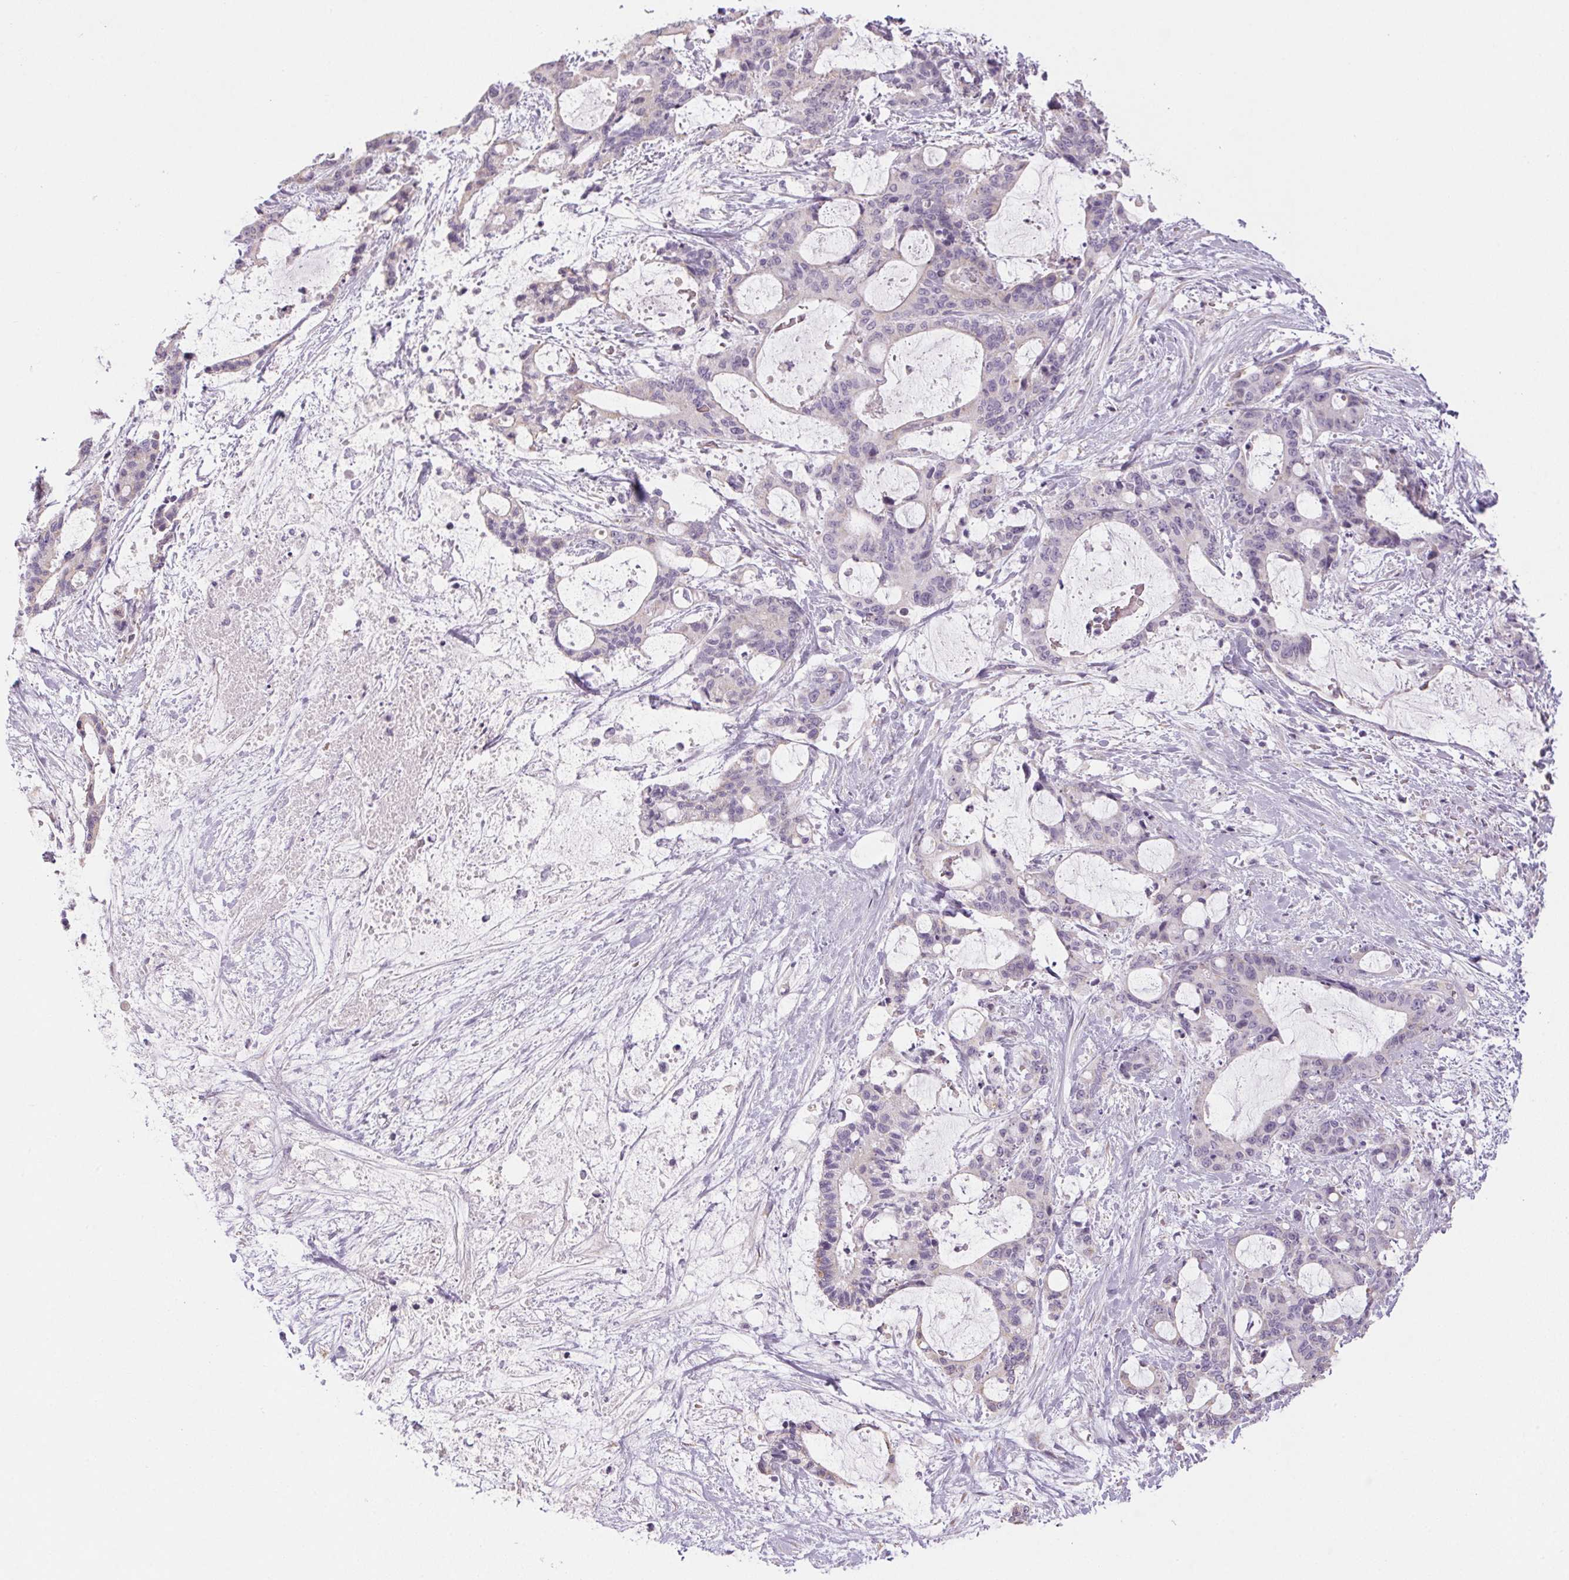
{"staining": {"intensity": "negative", "quantity": "none", "location": "none"}, "tissue": "liver cancer", "cell_type": "Tumor cells", "image_type": "cancer", "snomed": [{"axis": "morphology", "description": "Normal tissue, NOS"}, {"axis": "morphology", "description": "Cholangiocarcinoma"}, {"axis": "topography", "description": "Liver"}, {"axis": "topography", "description": "Peripheral nerve tissue"}], "caption": "Human liver cholangiocarcinoma stained for a protein using immunohistochemistry reveals no staining in tumor cells.", "gene": "SMYD1", "patient": {"sex": "female", "age": 73}}